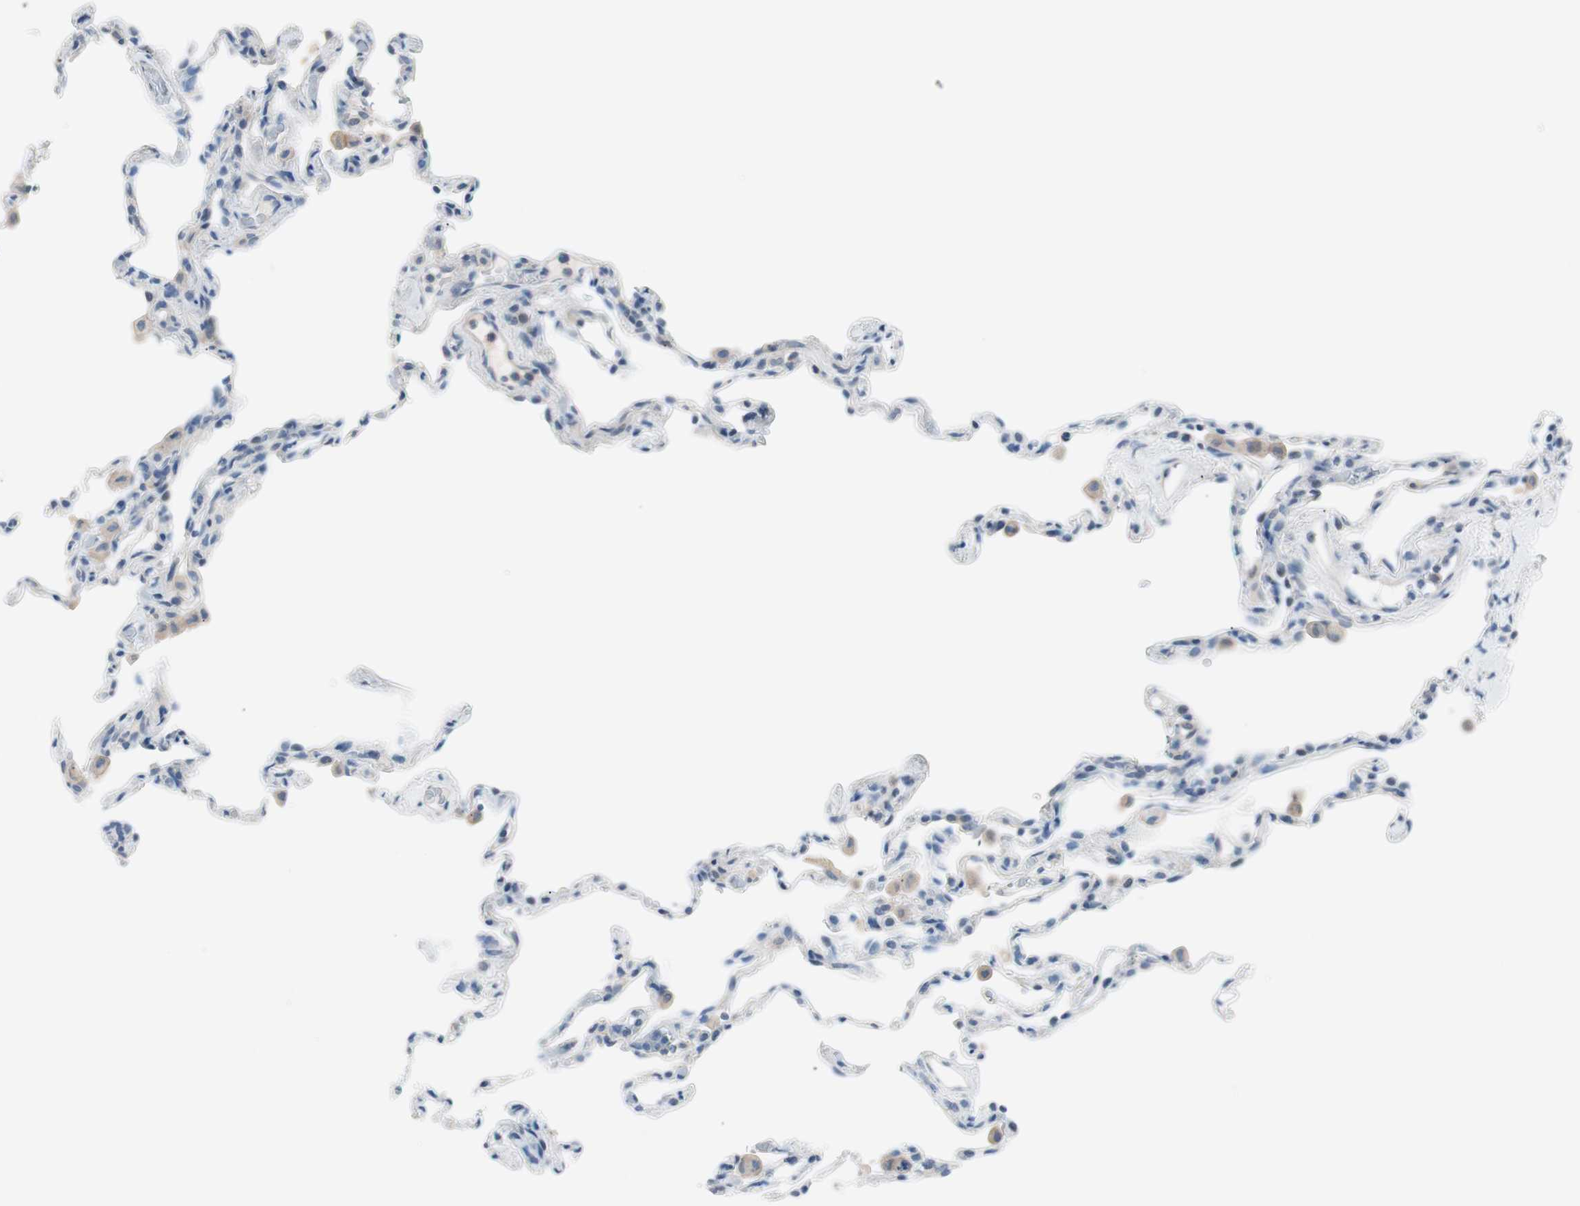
{"staining": {"intensity": "negative", "quantity": "none", "location": "none"}, "tissue": "lung", "cell_type": "Alveolar cells", "image_type": "normal", "snomed": [{"axis": "morphology", "description": "Normal tissue, NOS"}, {"axis": "topography", "description": "Lung"}], "caption": "Immunohistochemistry of benign human lung displays no expression in alveolar cells. Nuclei are stained in blue.", "gene": "VIL1", "patient": {"sex": "male", "age": 59}}